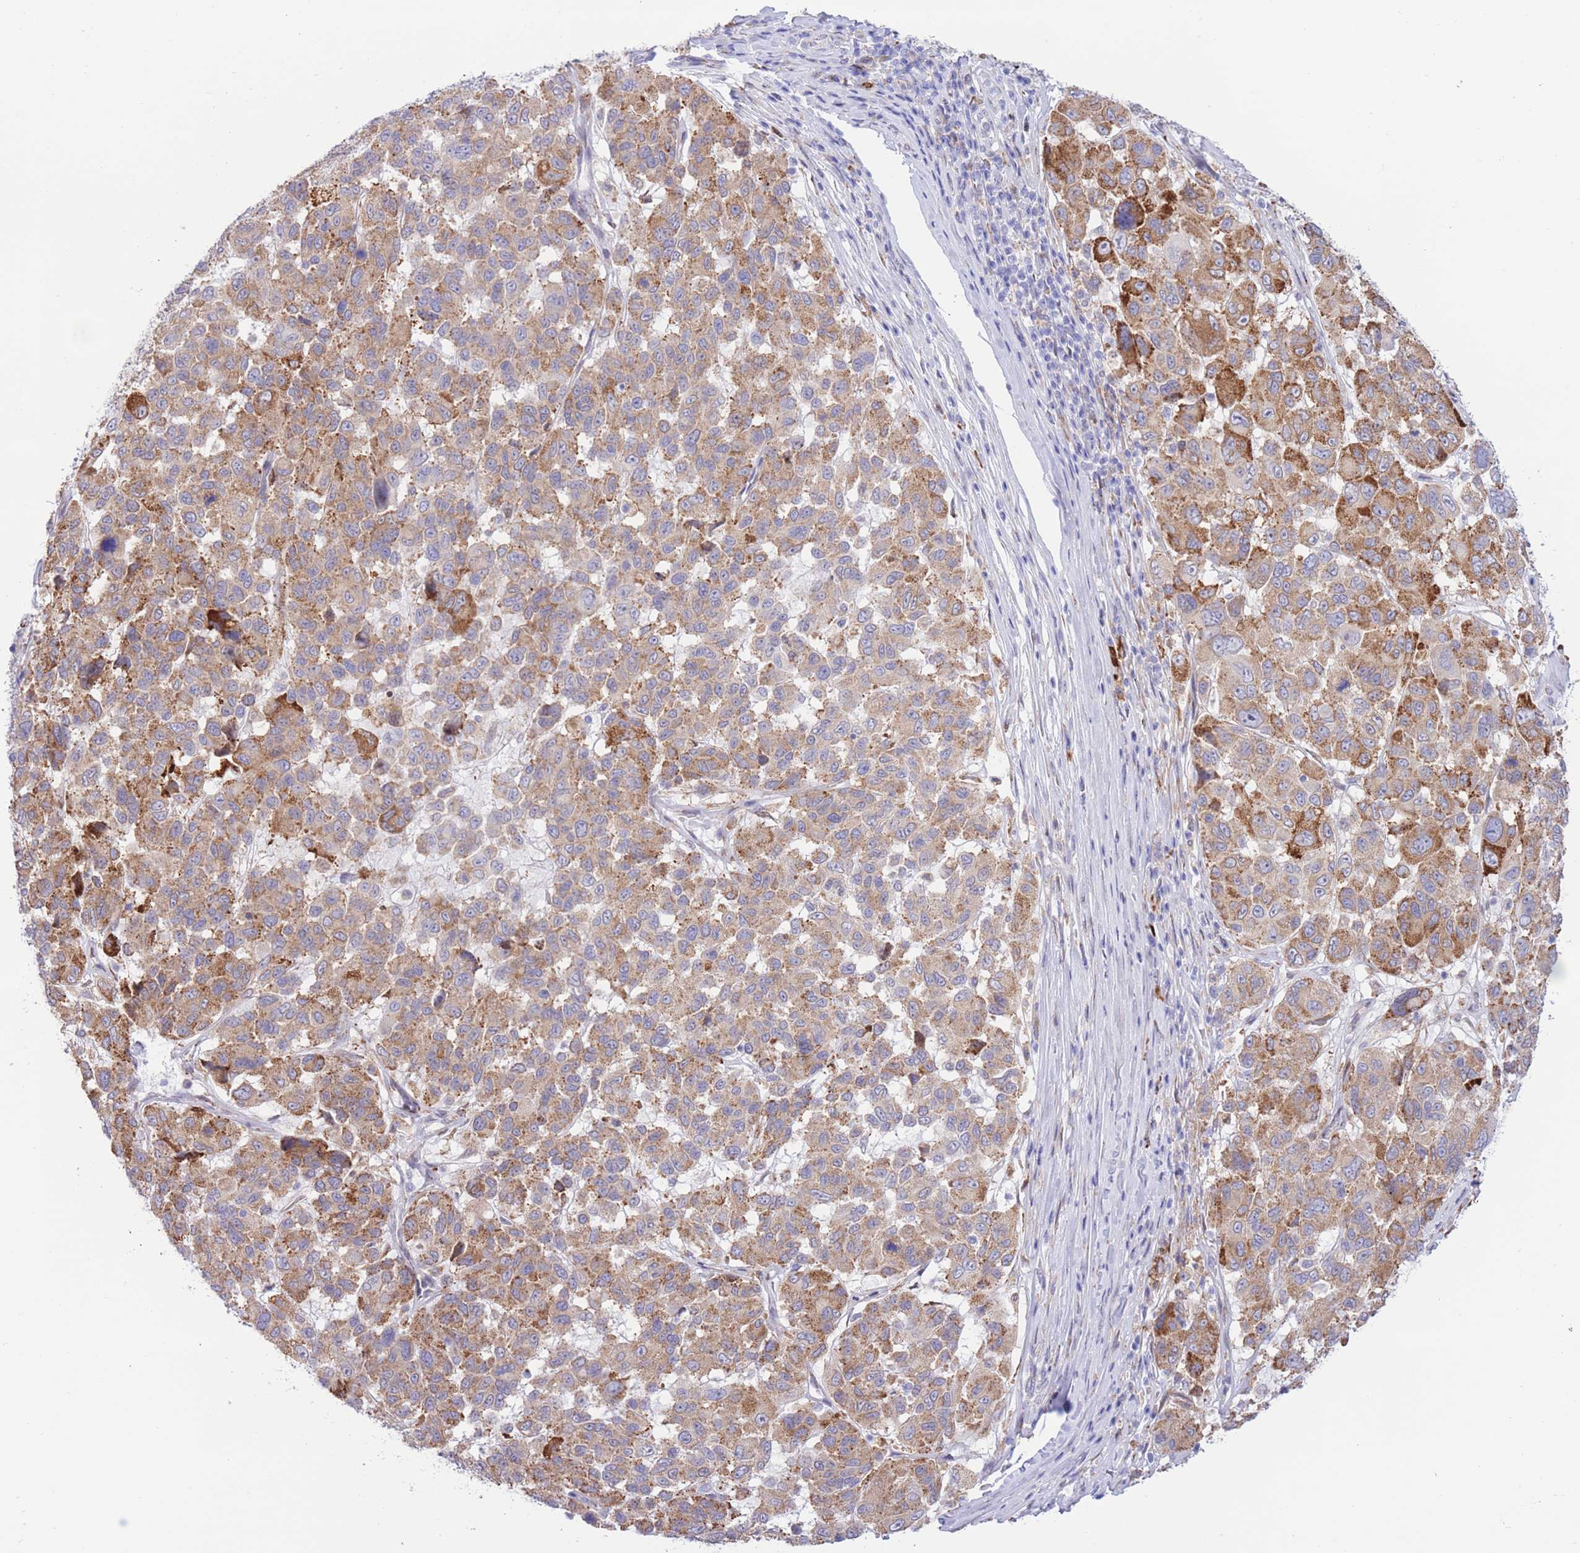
{"staining": {"intensity": "moderate", "quantity": ">75%", "location": "cytoplasmic/membranous"}, "tissue": "melanoma", "cell_type": "Tumor cells", "image_type": "cancer", "snomed": [{"axis": "morphology", "description": "Malignant melanoma, NOS"}, {"axis": "topography", "description": "Skin"}], "caption": "High-magnification brightfield microscopy of melanoma stained with DAB (brown) and counterstained with hematoxylin (blue). tumor cells exhibit moderate cytoplasmic/membranous expression is present in about>75% of cells.", "gene": "MYDGF", "patient": {"sex": "female", "age": 66}}